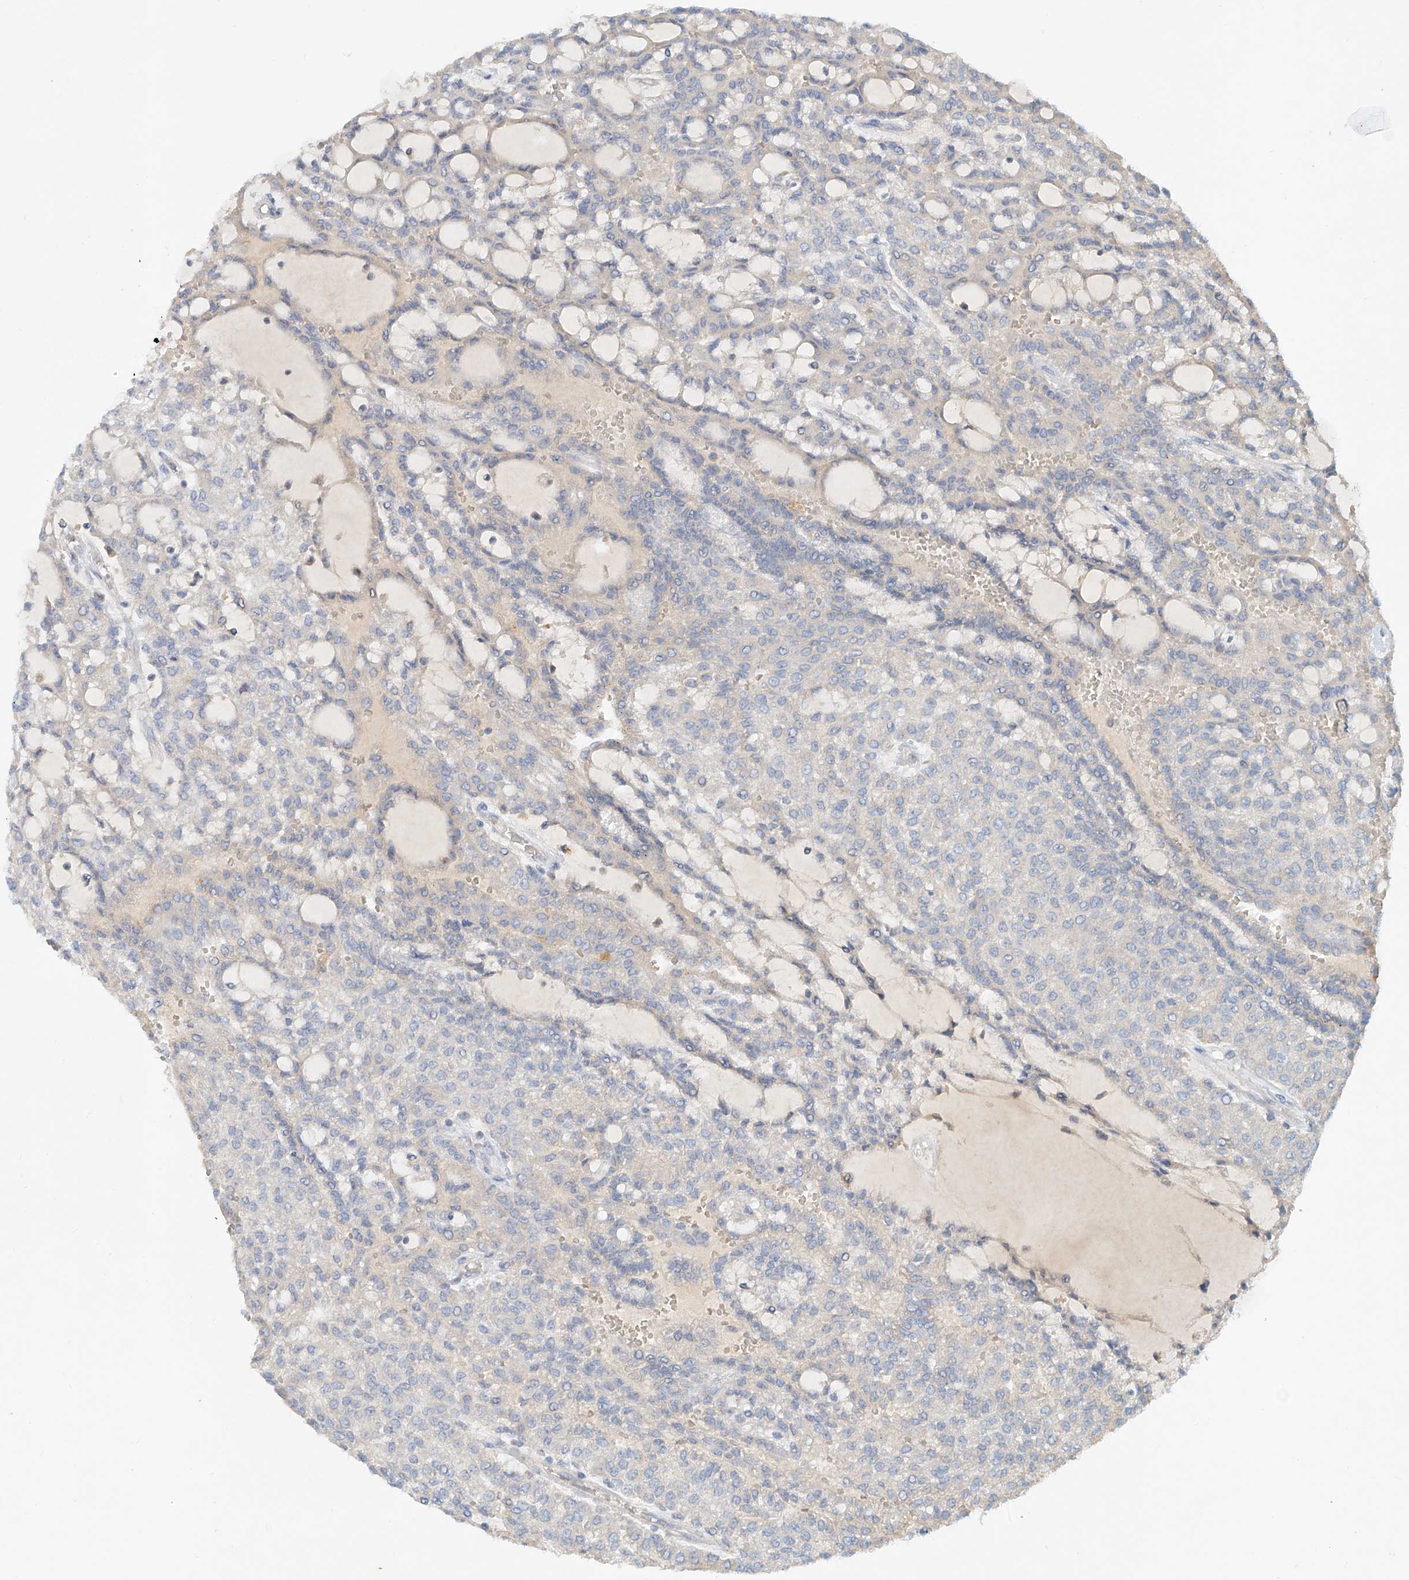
{"staining": {"intensity": "negative", "quantity": "none", "location": "none"}, "tissue": "renal cancer", "cell_type": "Tumor cells", "image_type": "cancer", "snomed": [{"axis": "morphology", "description": "Adenocarcinoma, NOS"}, {"axis": "topography", "description": "Kidney"}], "caption": "Renal cancer (adenocarcinoma) stained for a protein using immunohistochemistry (IHC) displays no positivity tumor cells.", "gene": "GNB1L", "patient": {"sex": "male", "age": 63}}